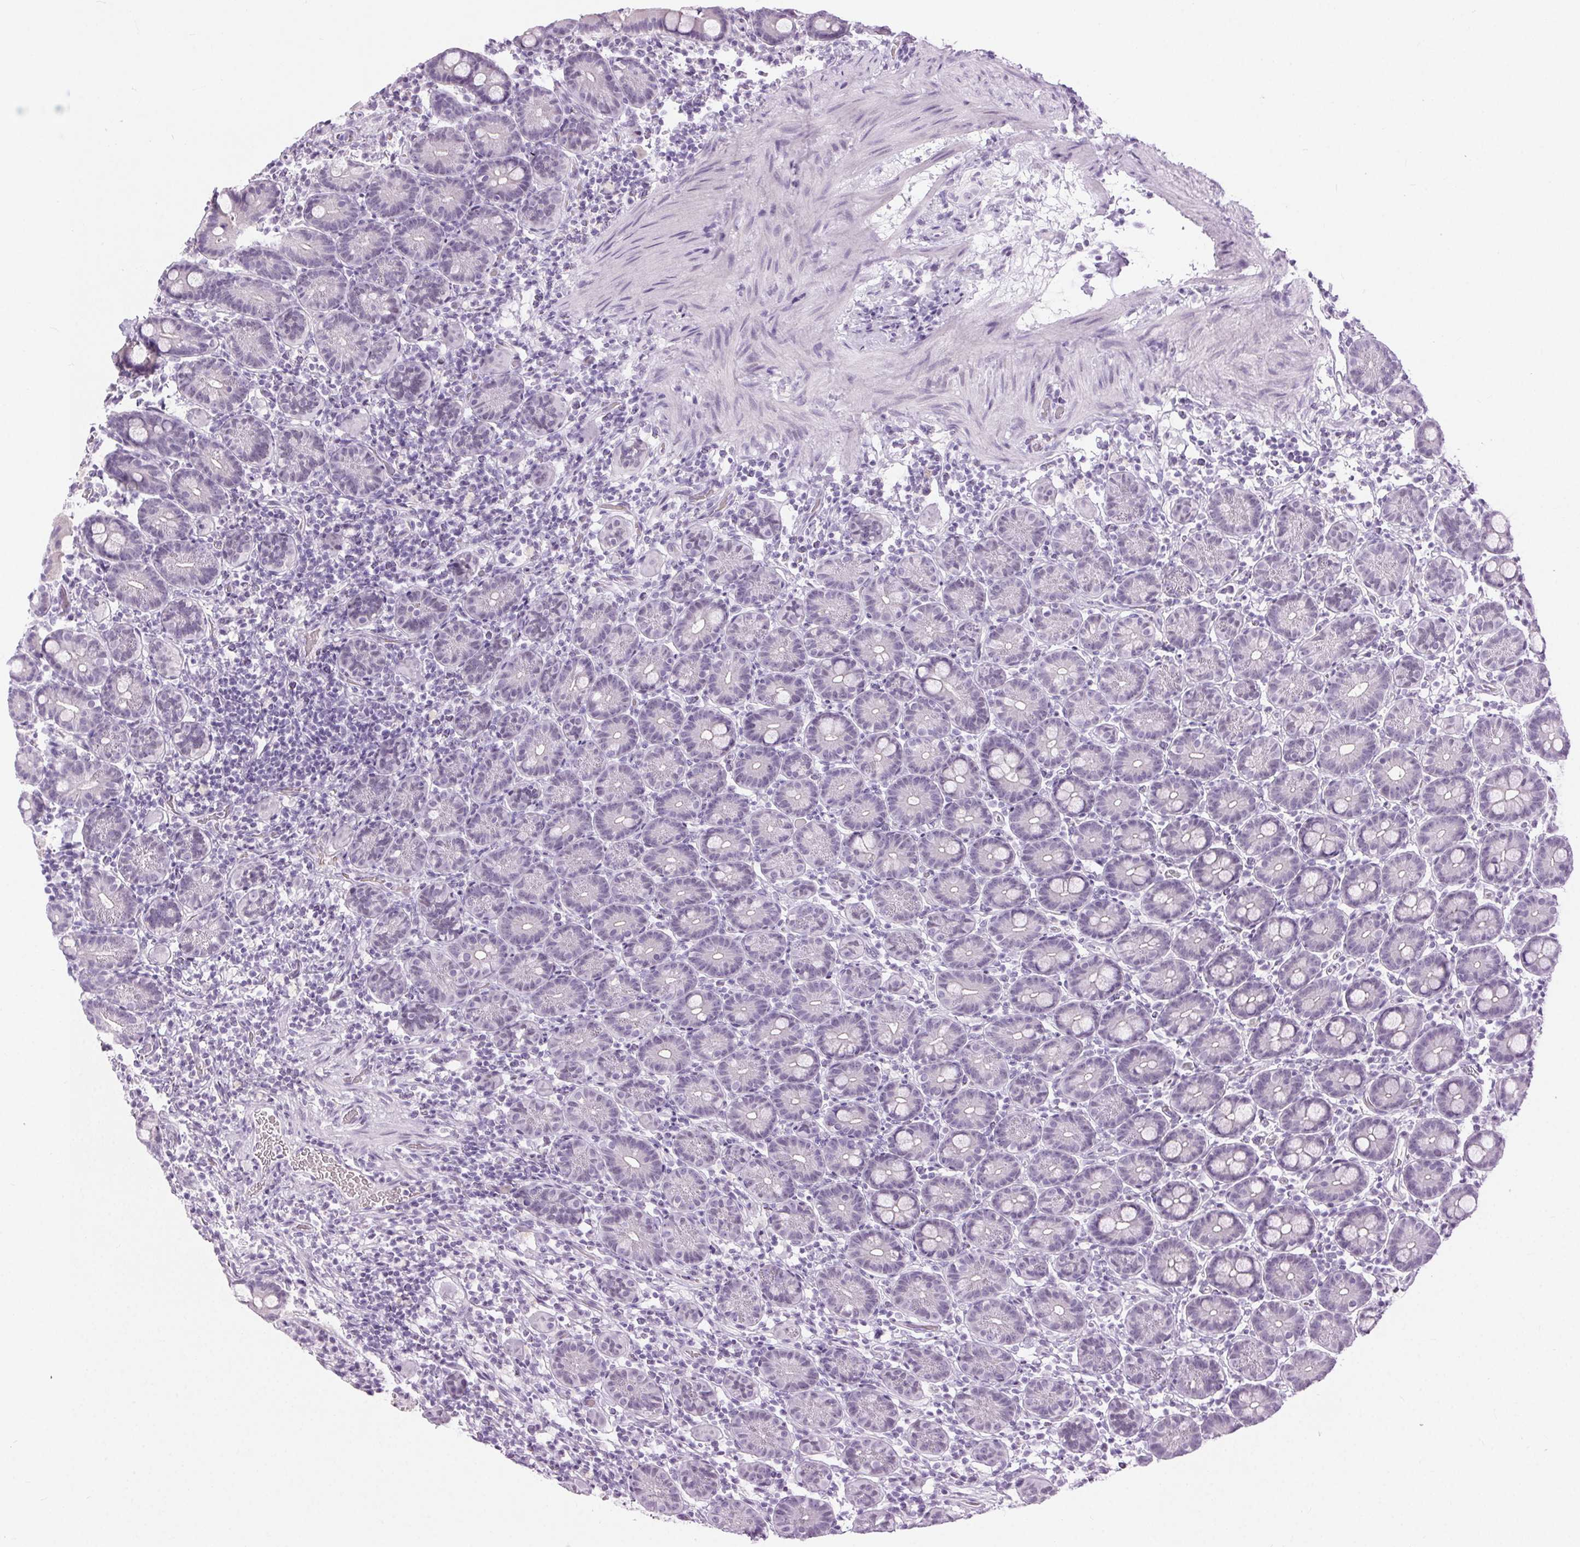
{"staining": {"intensity": "negative", "quantity": "none", "location": "none"}, "tissue": "small intestine", "cell_type": "Glandular cells", "image_type": "normal", "snomed": [{"axis": "morphology", "description": "Normal tissue, NOS"}, {"axis": "topography", "description": "Small intestine"}], "caption": "Benign small intestine was stained to show a protein in brown. There is no significant positivity in glandular cells. (Immunohistochemistry (ihc), brightfield microscopy, high magnification).", "gene": "BEND2", "patient": {"sex": "male", "age": 26}}